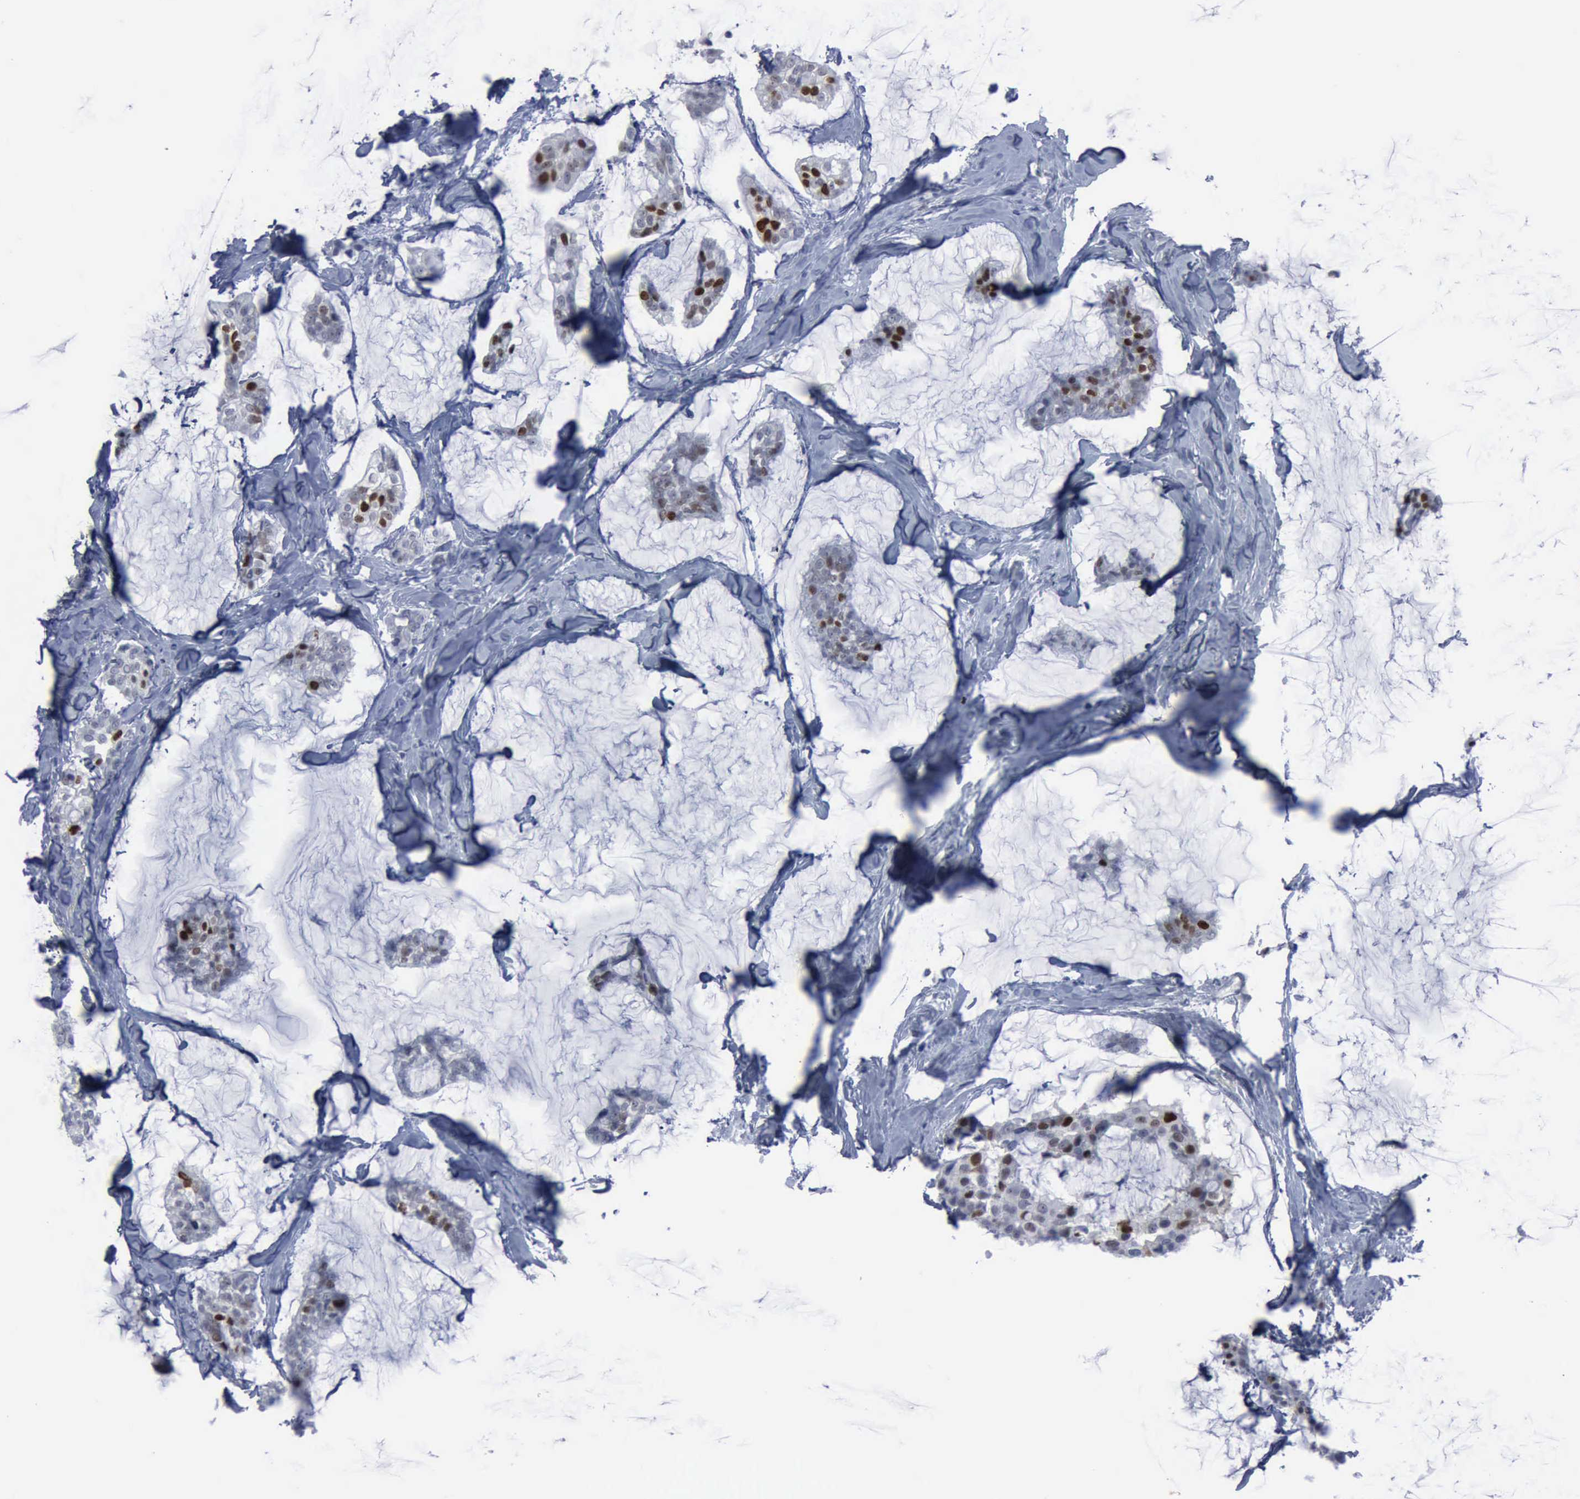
{"staining": {"intensity": "strong", "quantity": "<25%", "location": "nuclear"}, "tissue": "breast cancer", "cell_type": "Tumor cells", "image_type": "cancer", "snomed": [{"axis": "morphology", "description": "Duct carcinoma"}, {"axis": "topography", "description": "Breast"}], "caption": "Strong nuclear protein staining is present in approximately <25% of tumor cells in breast cancer (infiltrating ductal carcinoma). (DAB (3,3'-diaminobenzidine) IHC, brown staining for protein, blue staining for nuclei).", "gene": "MCM5", "patient": {"sex": "female", "age": 93}}